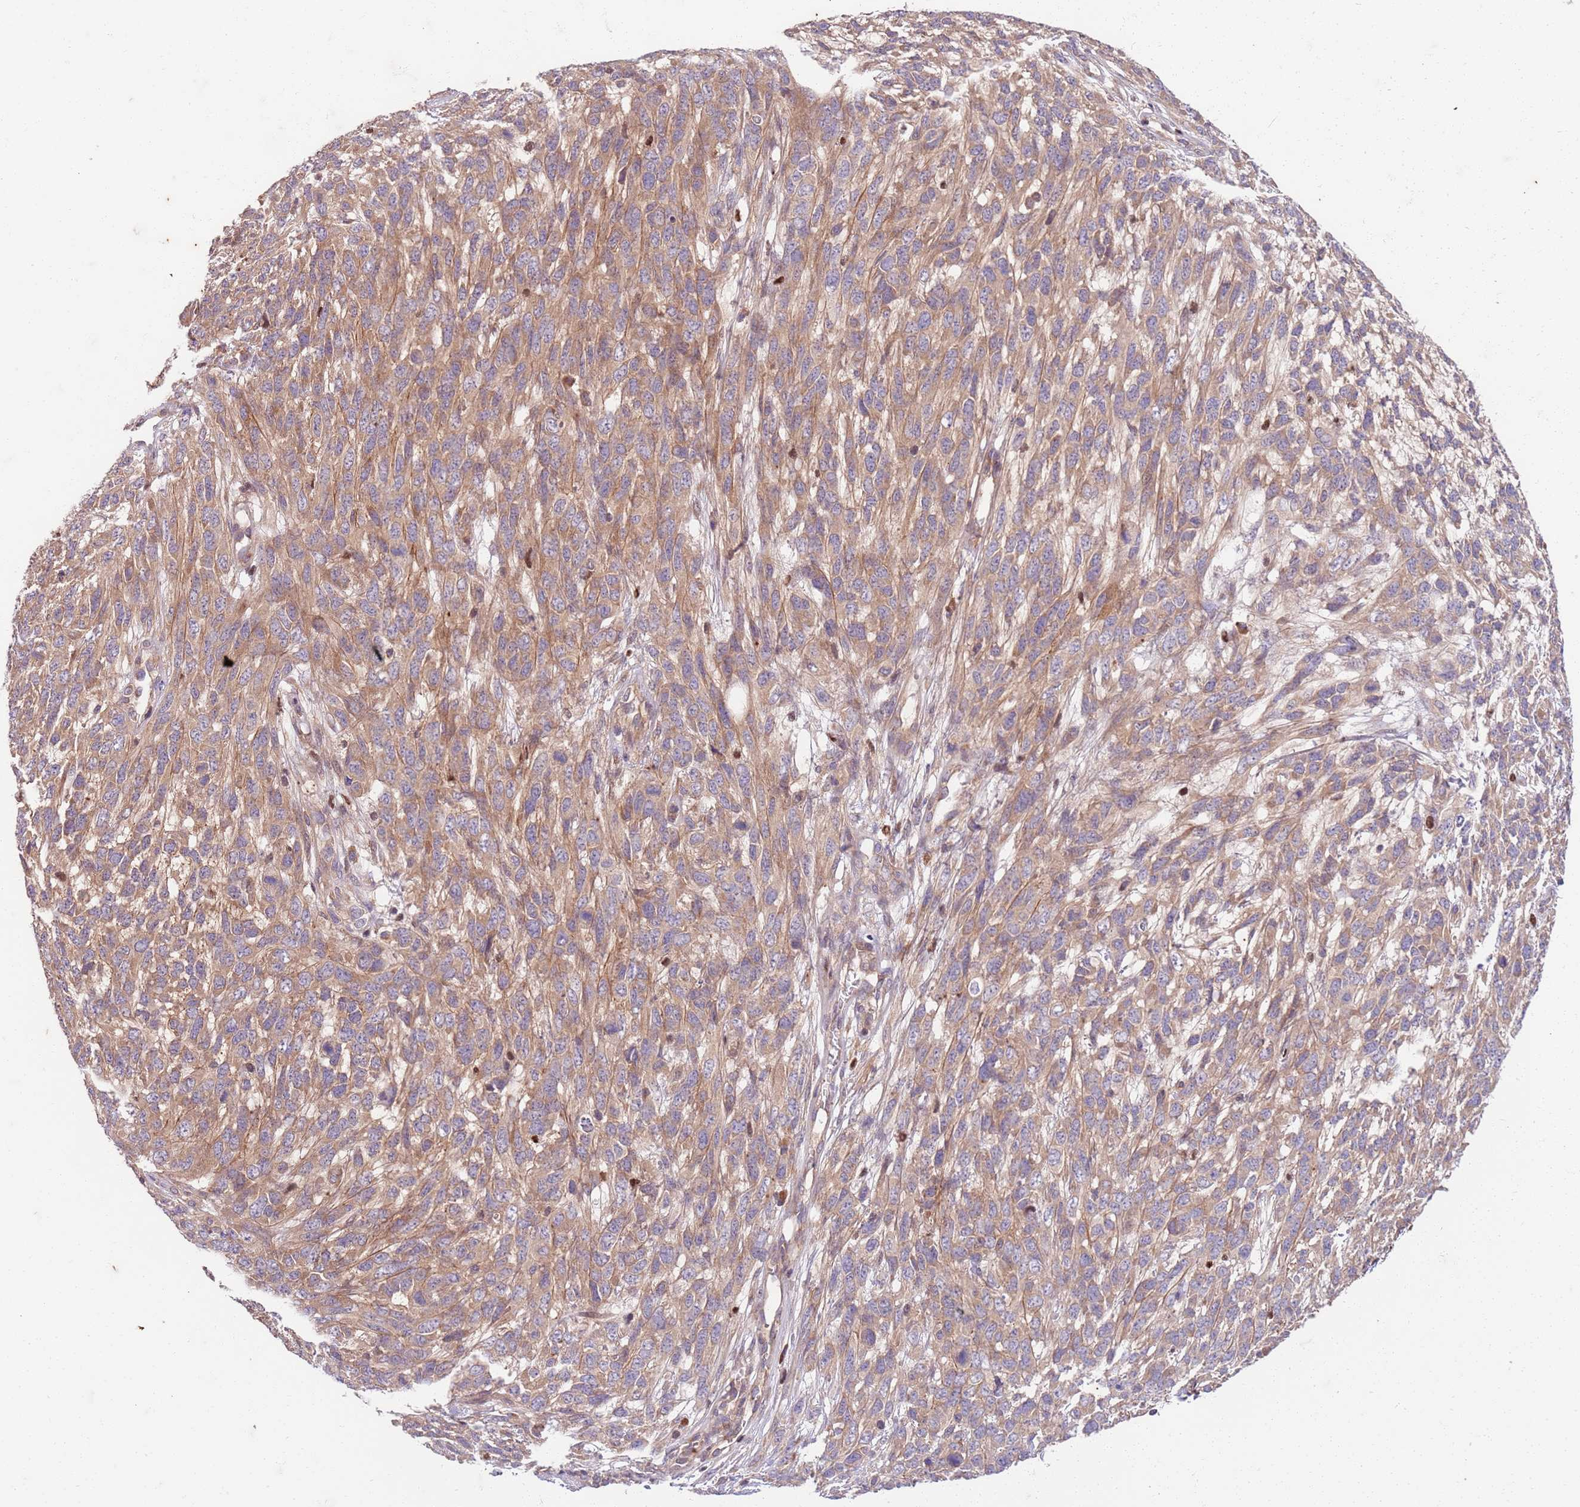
{"staining": {"intensity": "weak", "quantity": ">75%", "location": "cytoplasmic/membranous"}, "tissue": "melanoma", "cell_type": "Tumor cells", "image_type": "cancer", "snomed": [{"axis": "morphology", "description": "Normal morphology"}, {"axis": "morphology", "description": "Malignant melanoma, NOS"}, {"axis": "topography", "description": "Skin"}], "caption": "Brown immunohistochemical staining in human malignant melanoma reveals weak cytoplasmic/membranous expression in approximately >75% of tumor cells.", "gene": "OSBP", "patient": {"sex": "female", "age": 72}}